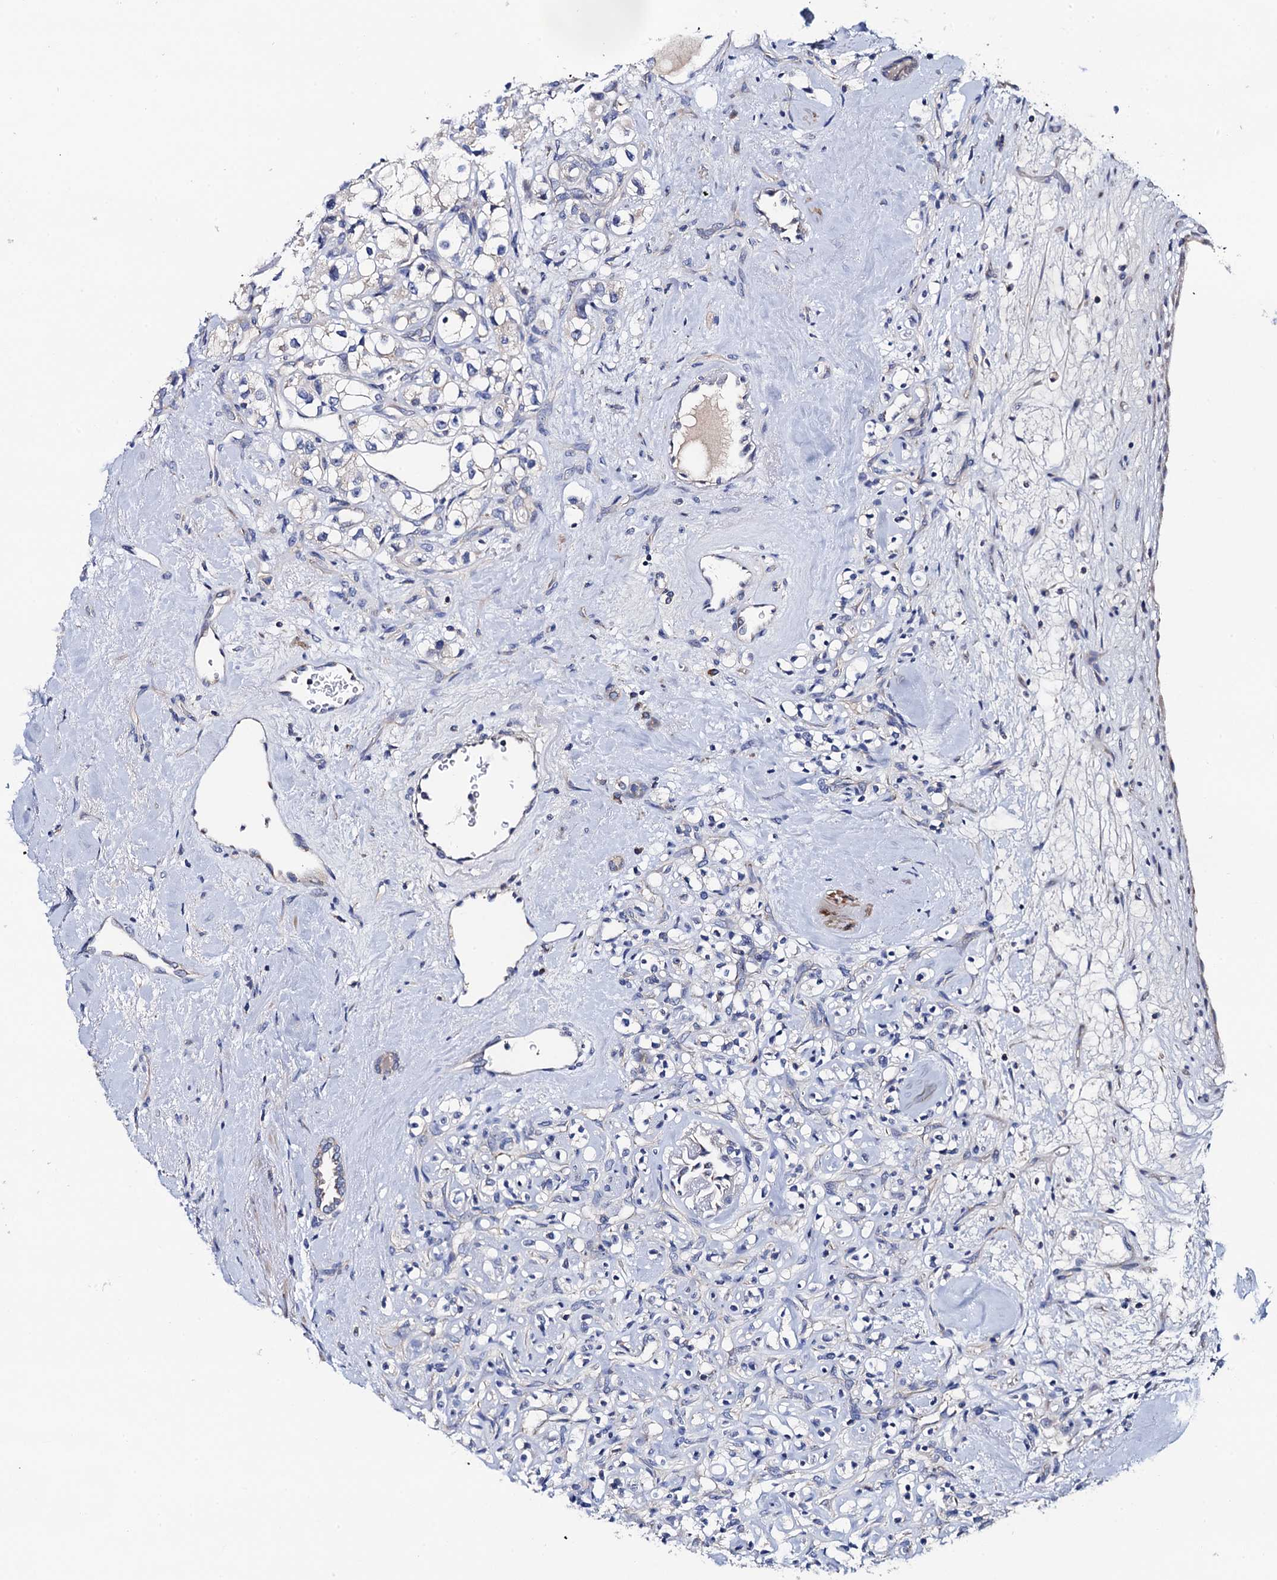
{"staining": {"intensity": "negative", "quantity": "none", "location": "none"}, "tissue": "renal cancer", "cell_type": "Tumor cells", "image_type": "cancer", "snomed": [{"axis": "morphology", "description": "Adenocarcinoma, NOS"}, {"axis": "topography", "description": "Kidney"}], "caption": "Image shows no significant protein staining in tumor cells of adenocarcinoma (renal).", "gene": "MRPL48", "patient": {"sex": "male", "age": 77}}